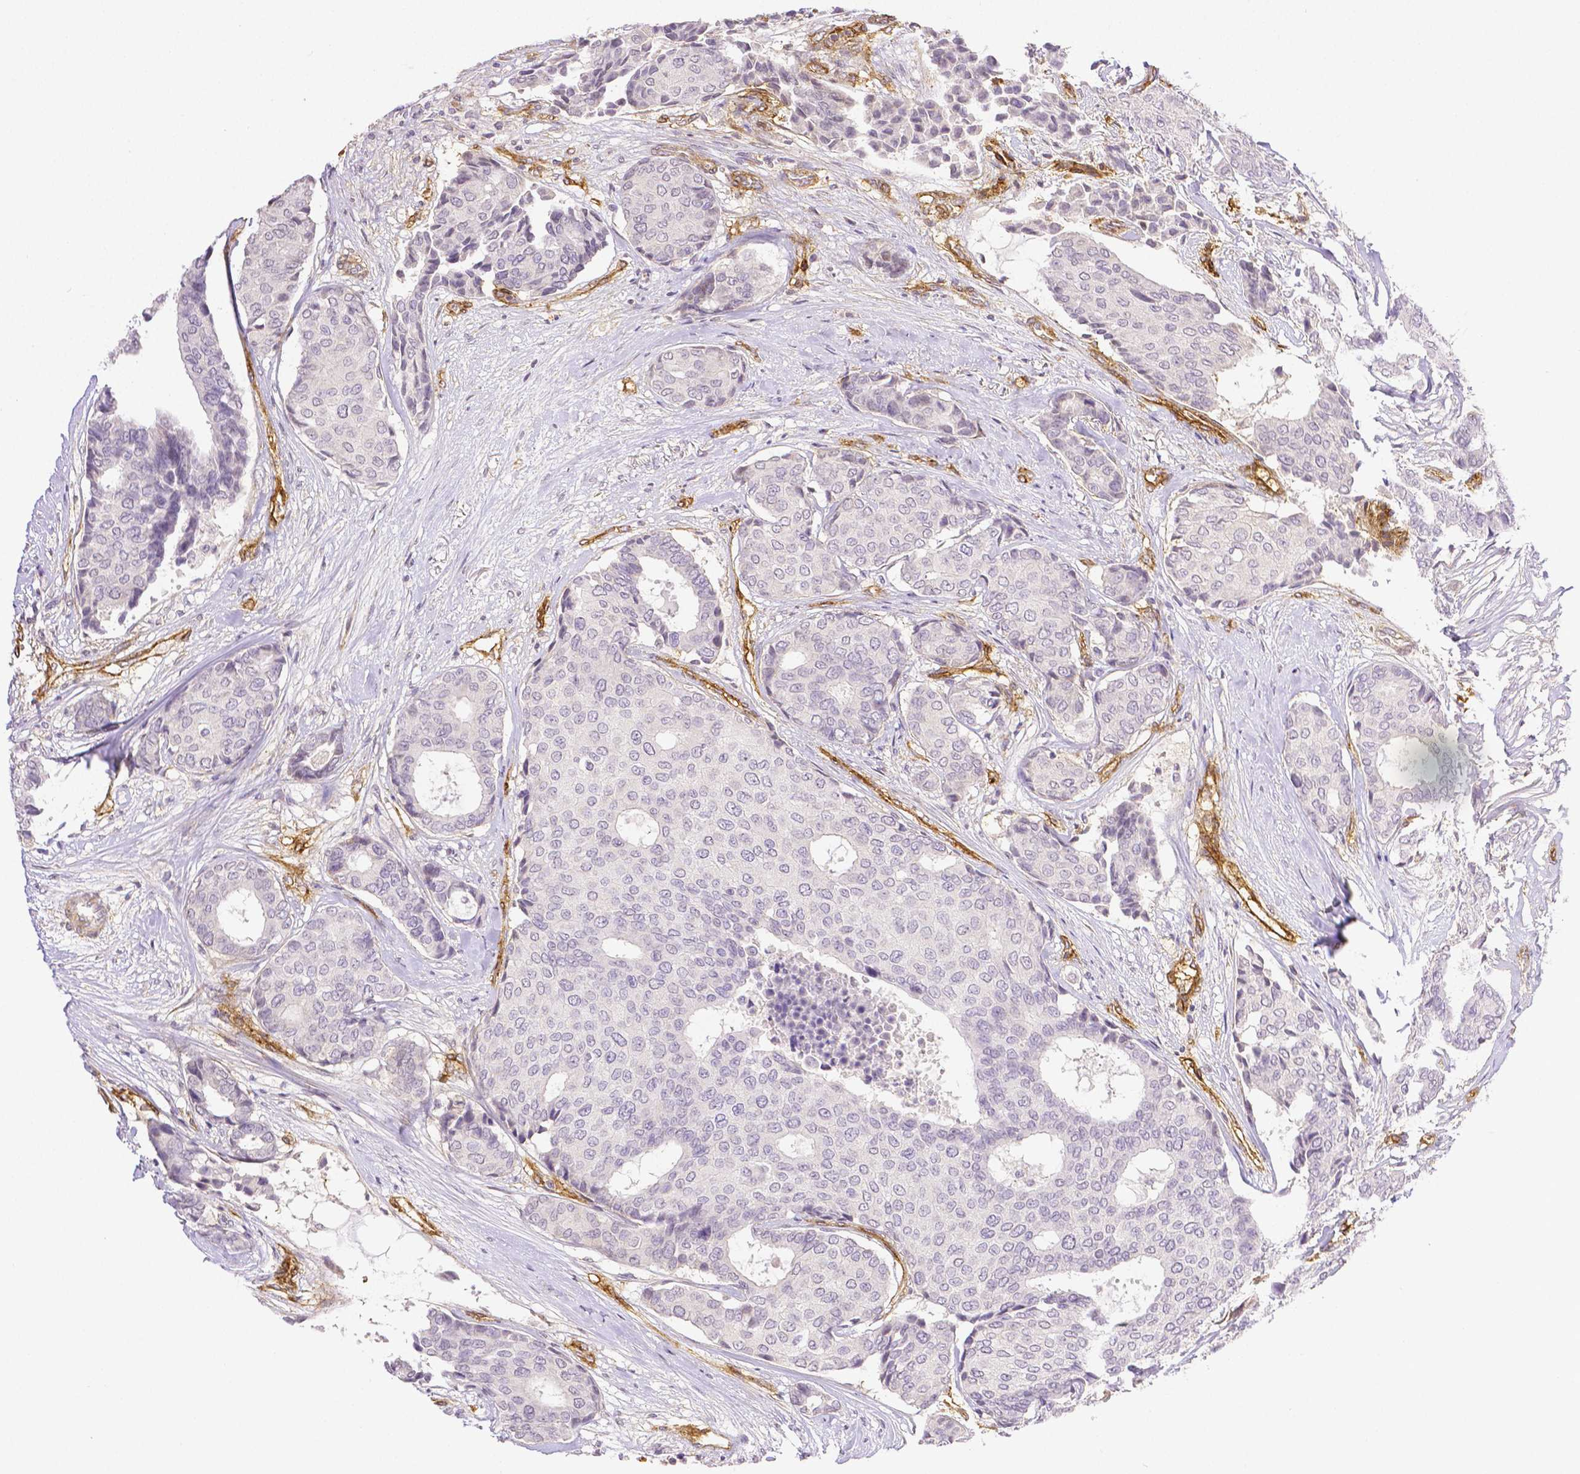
{"staining": {"intensity": "negative", "quantity": "none", "location": "none"}, "tissue": "breast cancer", "cell_type": "Tumor cells", "image_type": "cancer", "snomed": [{"axis": "morphology", "description": "Duct carcinoma"}, {"axis": "topography", "description": "Breast"}], "caption": "High magnification brightfield microscopy of invasive ductal carcinoma (breast) stained with DAB (brown) and counterstained with hematoxylin (blue): tumor cells show no significant expression.", "gene": "THY1", "patient": {"sex": "female", "age": 75}}